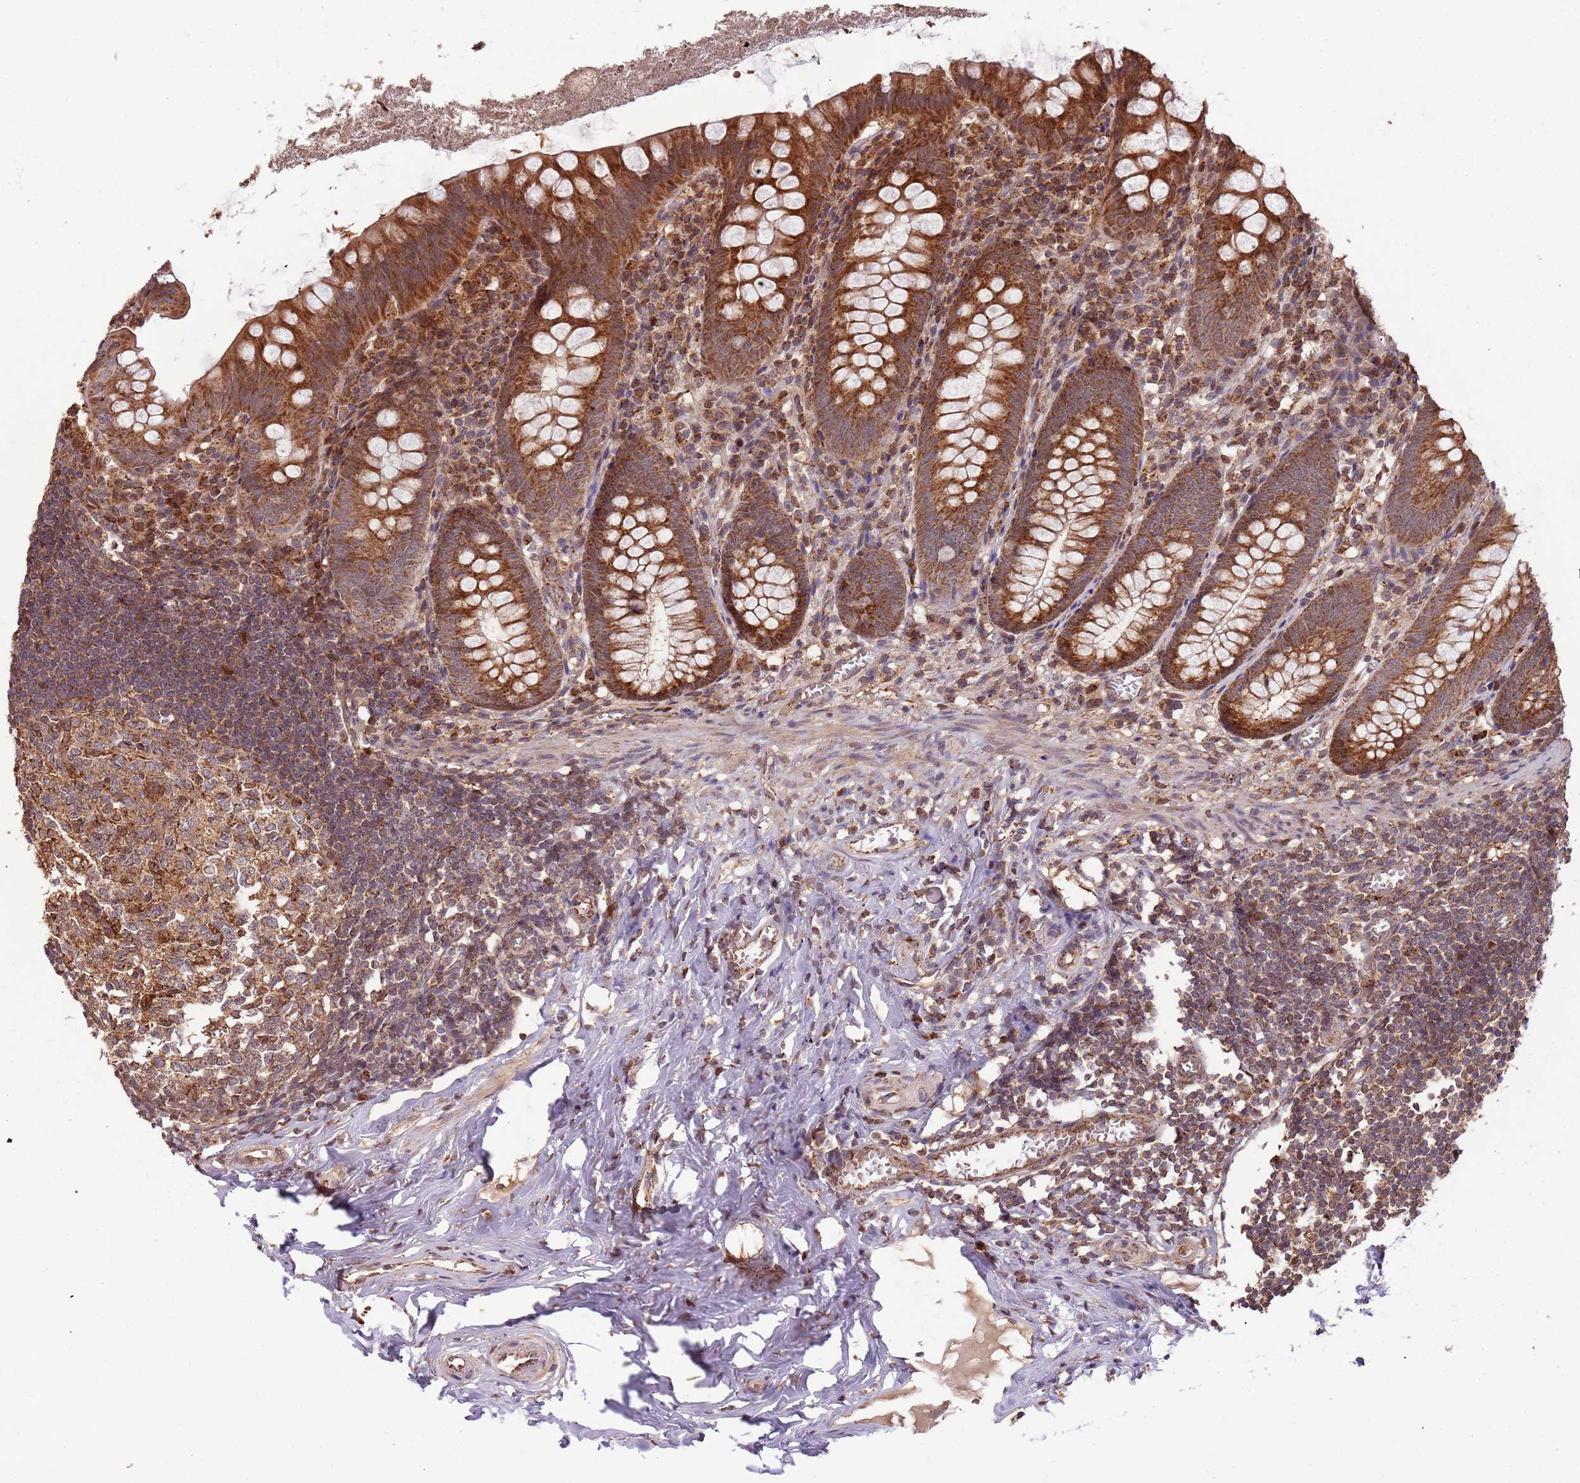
{"staining": {"intensity": "strong", "quantity": ">75%", "location": "cytoplasmic/membranous"}, "tissue": "appendix", "cell_type": "Glandular cells", "image_type": "normal", "snomed": [{"axis": "morphology", "description": "Normal tissue, NOS"}, {"axis": "topography", "description": "Appendix"}], "caption": "Immunohistochemistry photomicrograph of benign human appendix stained for a protein (brown), which reveals high levels of strong cytoplasmic/membranous positivity in about >75% of glandular cells.", "gene": "IL17RD", "patient": {"sex": "female", "age": 51}}